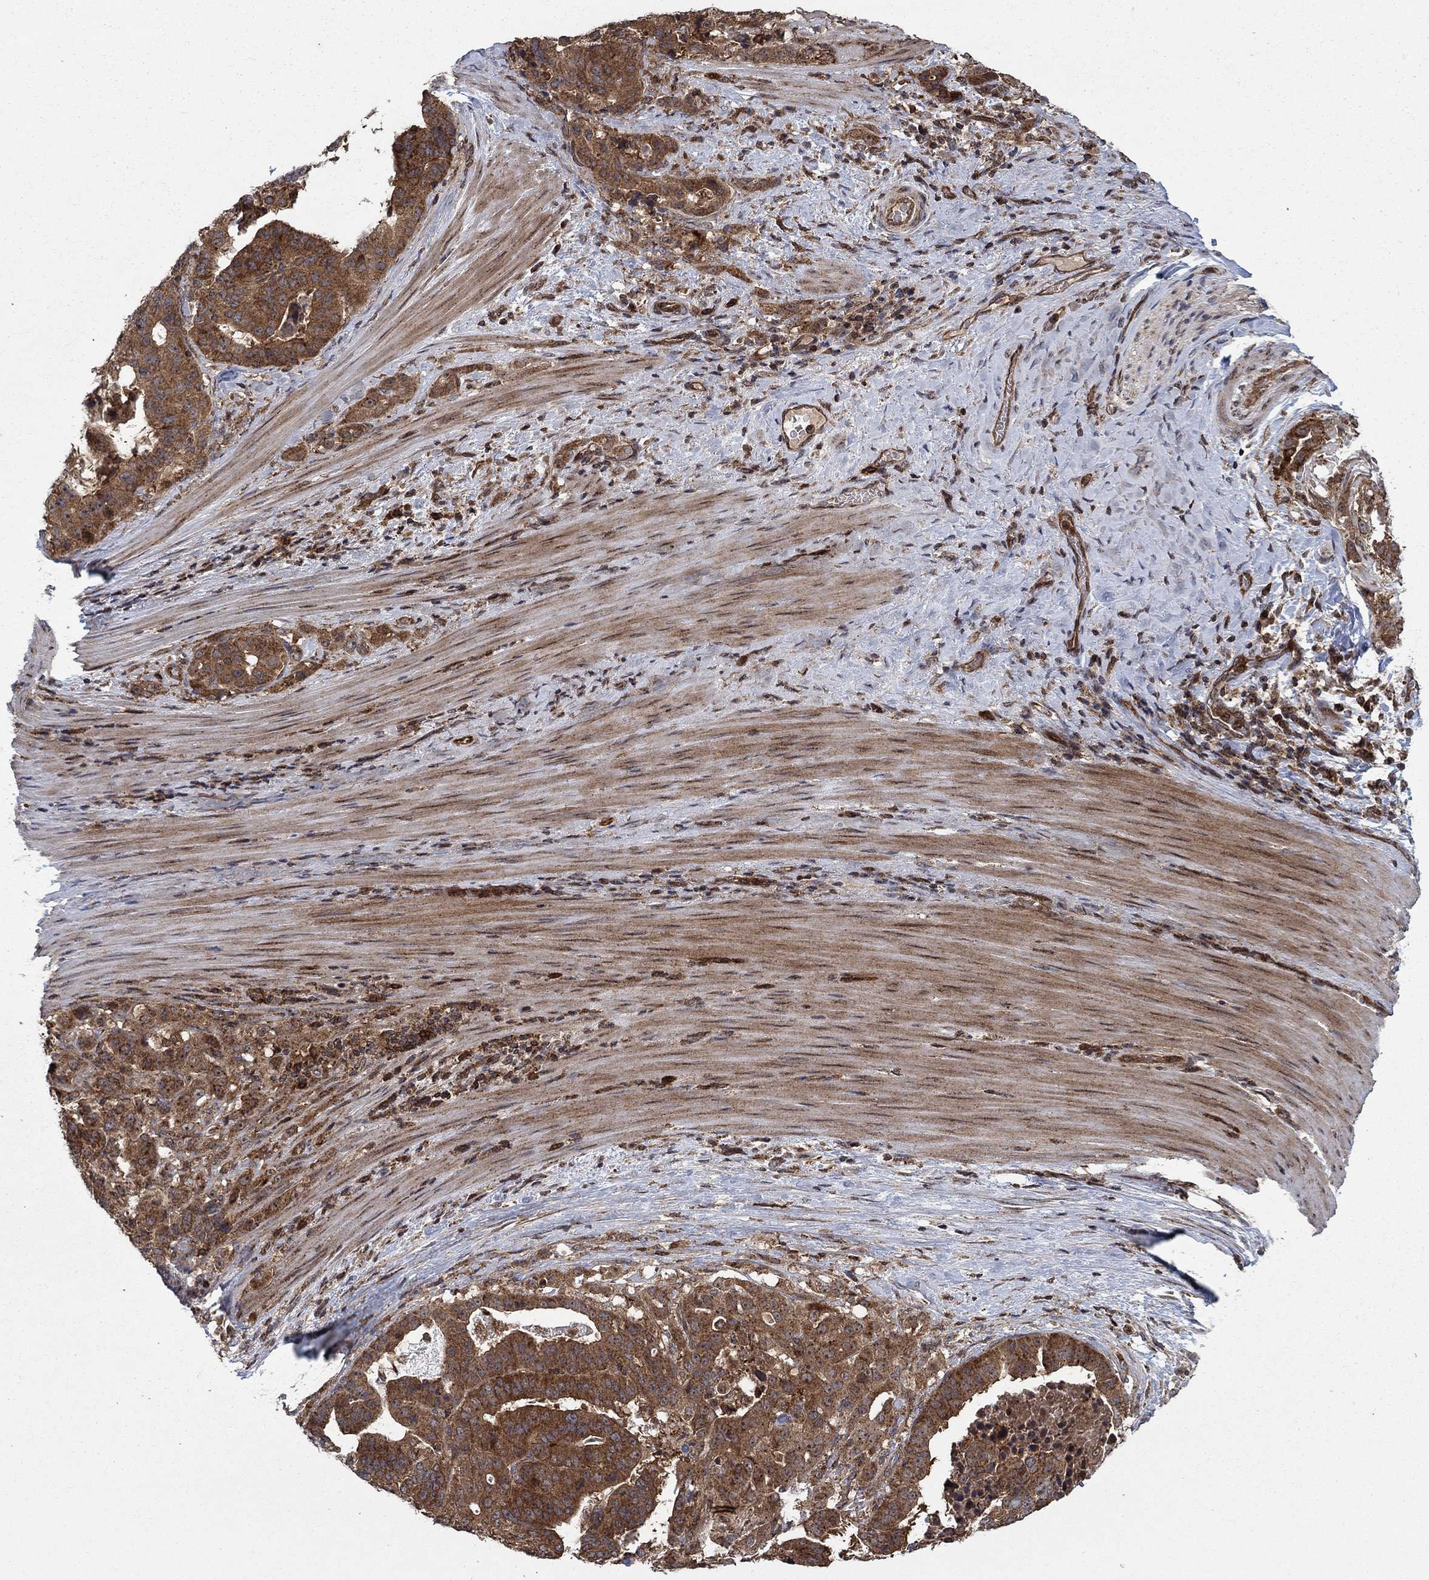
{"staining": {"intensity": "strong", "quantity": ">75%", "location": "cytoplasmic/membranous"}, "tissue": "stomach cancer", "cell_type": "Tumor cells", "image_type": "cancer", "snomed": [{"axis": "morphology", "description": "Adenocarcinoma, NOS"}, {"axis": "topography", "description": "Stomach"}], "caption": "Brown immunohistochemical staining in human stomach cancer demonstrates strong cytoplasmic/membranous staining in approximately >75% of tumor cells.", "gene": "IFI35", "patient": {"sex": "male", "age": 48}}